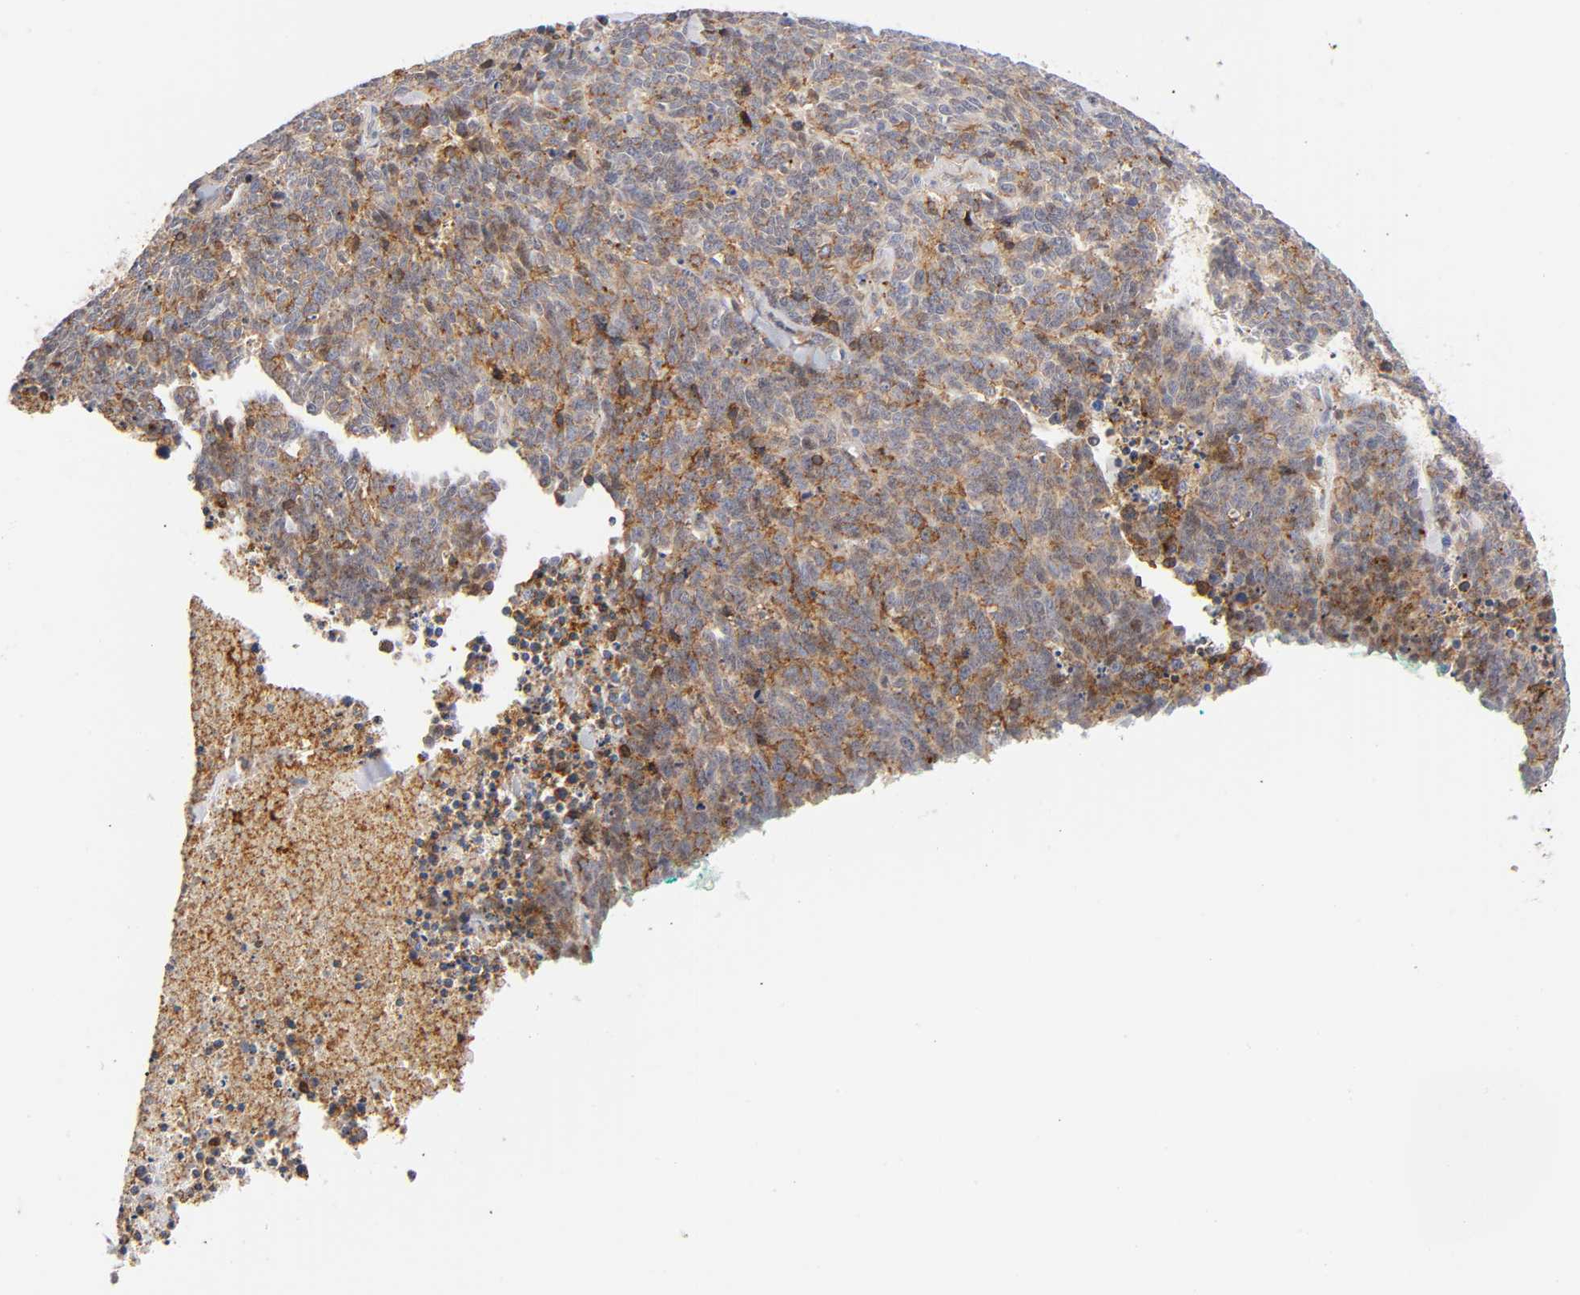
{"staining": {"intensity": "moderate", "quantity": "25%-75%", "location": "cytoplasmic/membranous"}, "tissue": "lung cancer", "cell_type": "Tumor cells", "image_type": "cancer", "snomed": [{"axis": "morphology", "description": "Neoplasm, malignant, NOS"}, {"axis": "topography", "description": "Lung"}], "caption": "DAB immunohistochemical staining of lung cancer shows moderate cytoplasmic/membranous protein staining in approximately 25%-75% of tumor cells.", "gene": "ANXA7", "patient": {"sex": "female", "age": 58}}